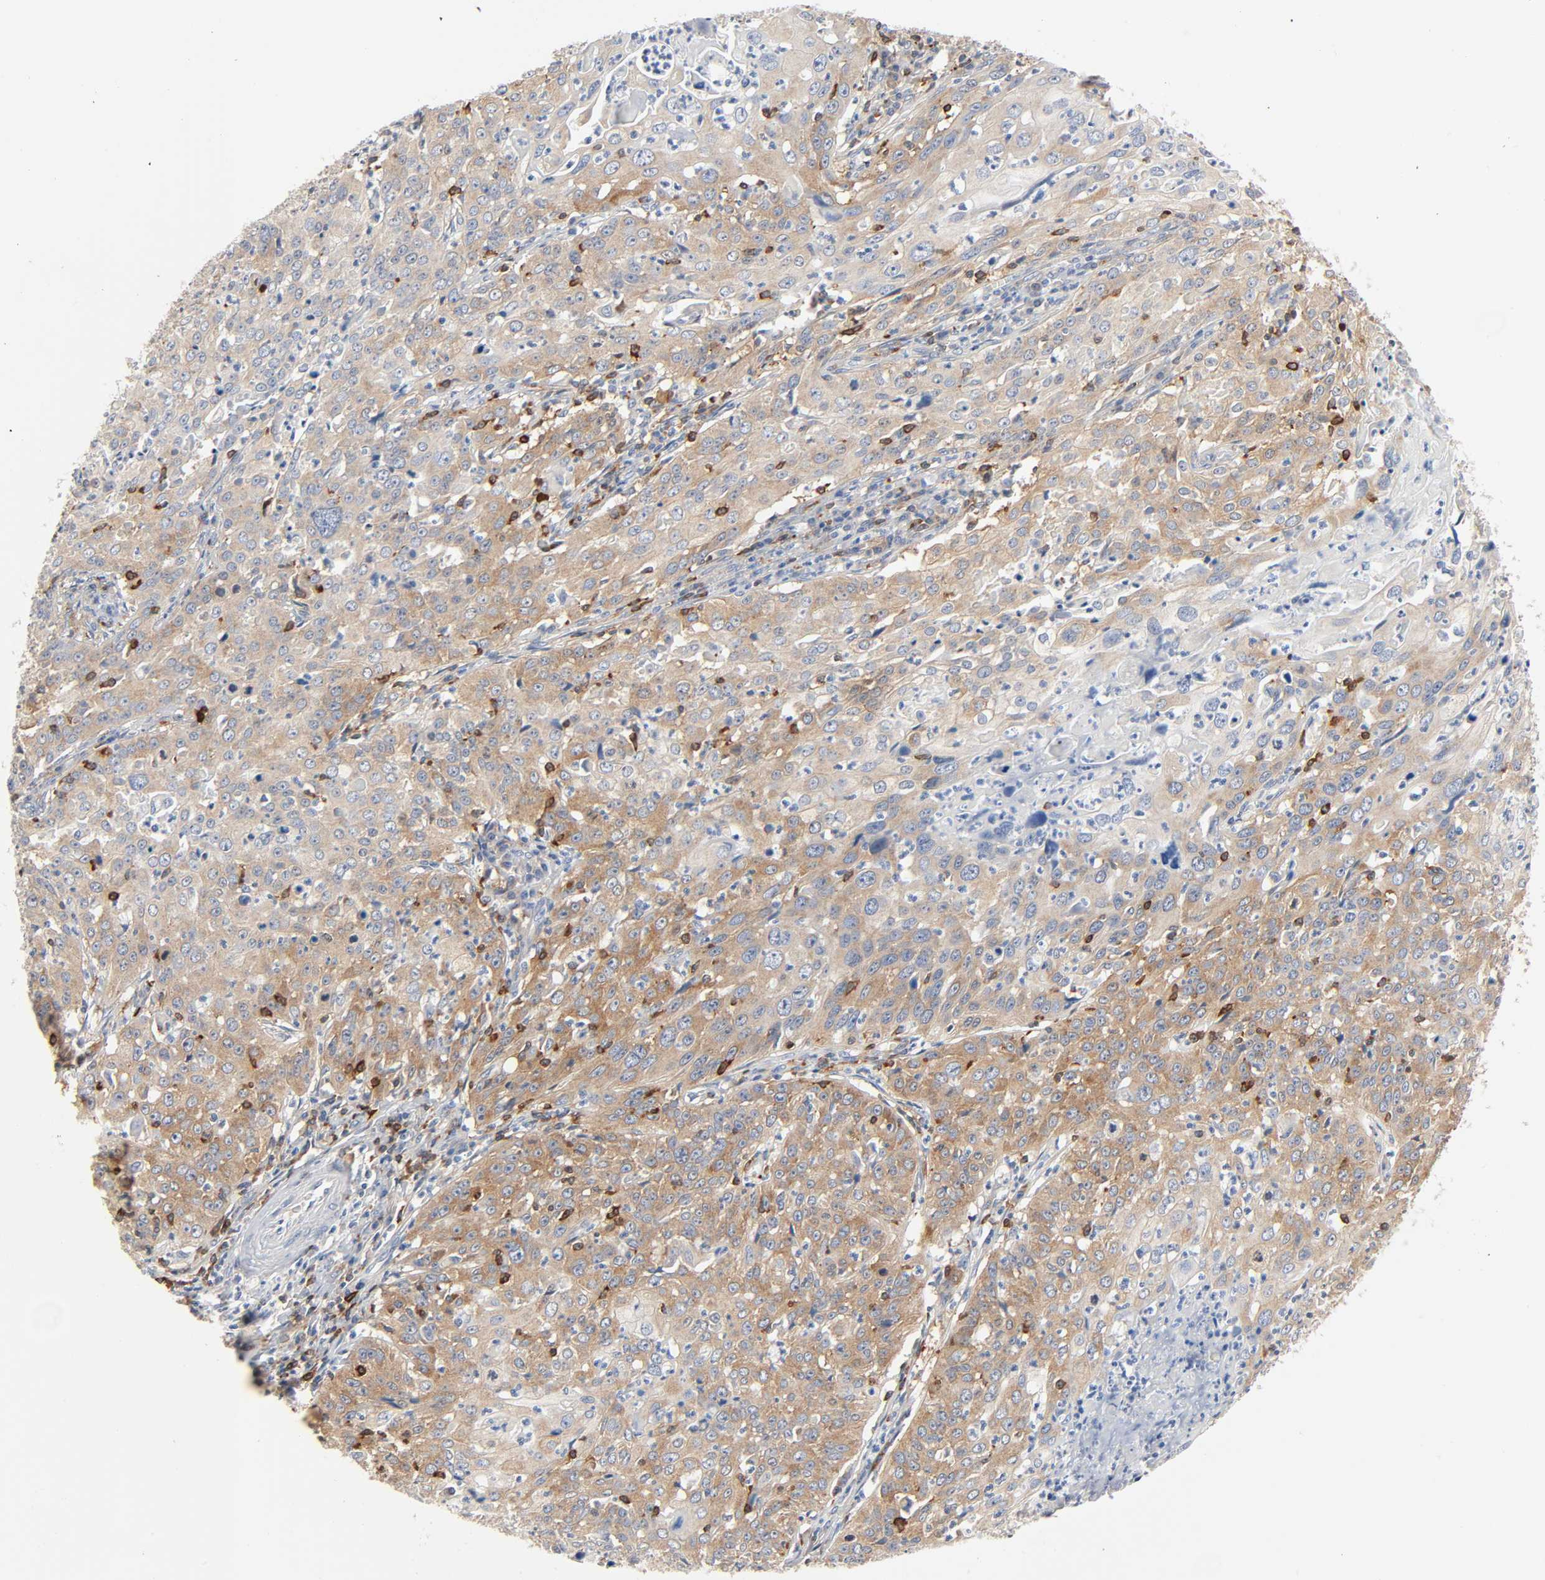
{"staining": {"intensity": "moderate", "quantity": ">75%", "location": "cytoplasmic/membranous"}, "tissue": "cervical cancer", "cell_type": "Tumor cells", "image_type": "cancer", "snomed": [{"axis": "morphology", "description": "Squamous cell carcinoma, NOS"}, {"axis": "topography", "description": "Cervix"}], "caption": "Cervical squamous cell carcinoma was stained to show a protein in brown. There is medium levels of moderate cytoplasmic/membranous positivity in about >75% of tumor cells.", "gene": "BIN1", "patient": {"sex": "female", "age": 39}}